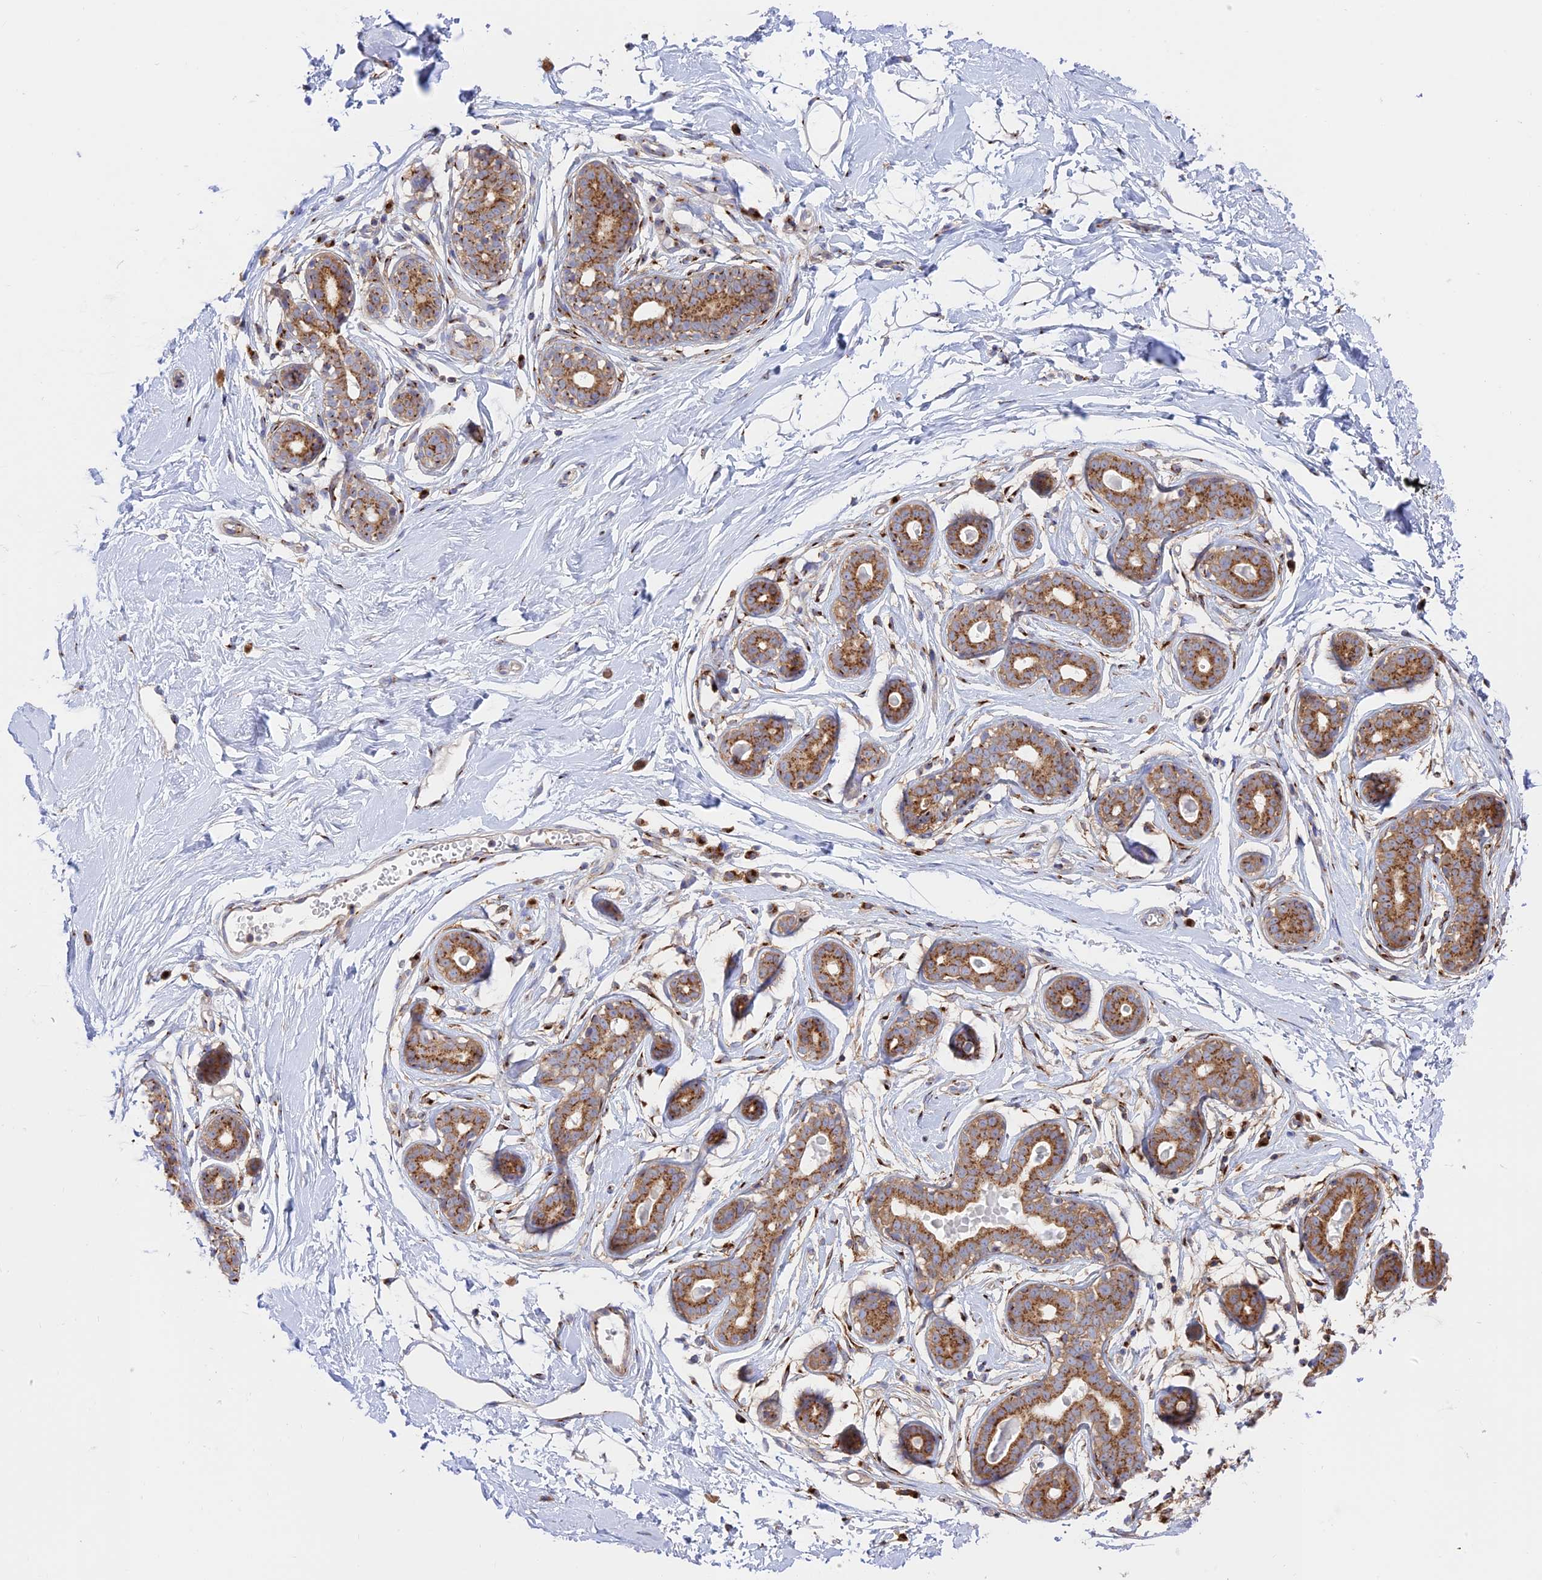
{"staining": {"intensity": "negative", "quantity": "none", "location": "none"}, "tissue": "breast", "cell_type": "Adipocytes", "image_type": "normal", "snomed": [{"axis": "morphology", "description": "Normal tissue, NOS"}, {"axis": "morphology", "description": "Adenoma, NOS"}, {"axis": "topography", "description": "Breast"}], "caption": "DAB (3,3'-diaminobenzidine) immunohistochemical staining of benign breast reveals no significant positivity in adipocytes. The staining was performed using DAB (3,3'-diaminobenzidine) to visualize the protein expression in brown, while the nuclei were stained in blue with hematoxylin (Magnification: 20x).", "gene": "GOLGA3", "patient": {"sex": "female", "age": 23}}